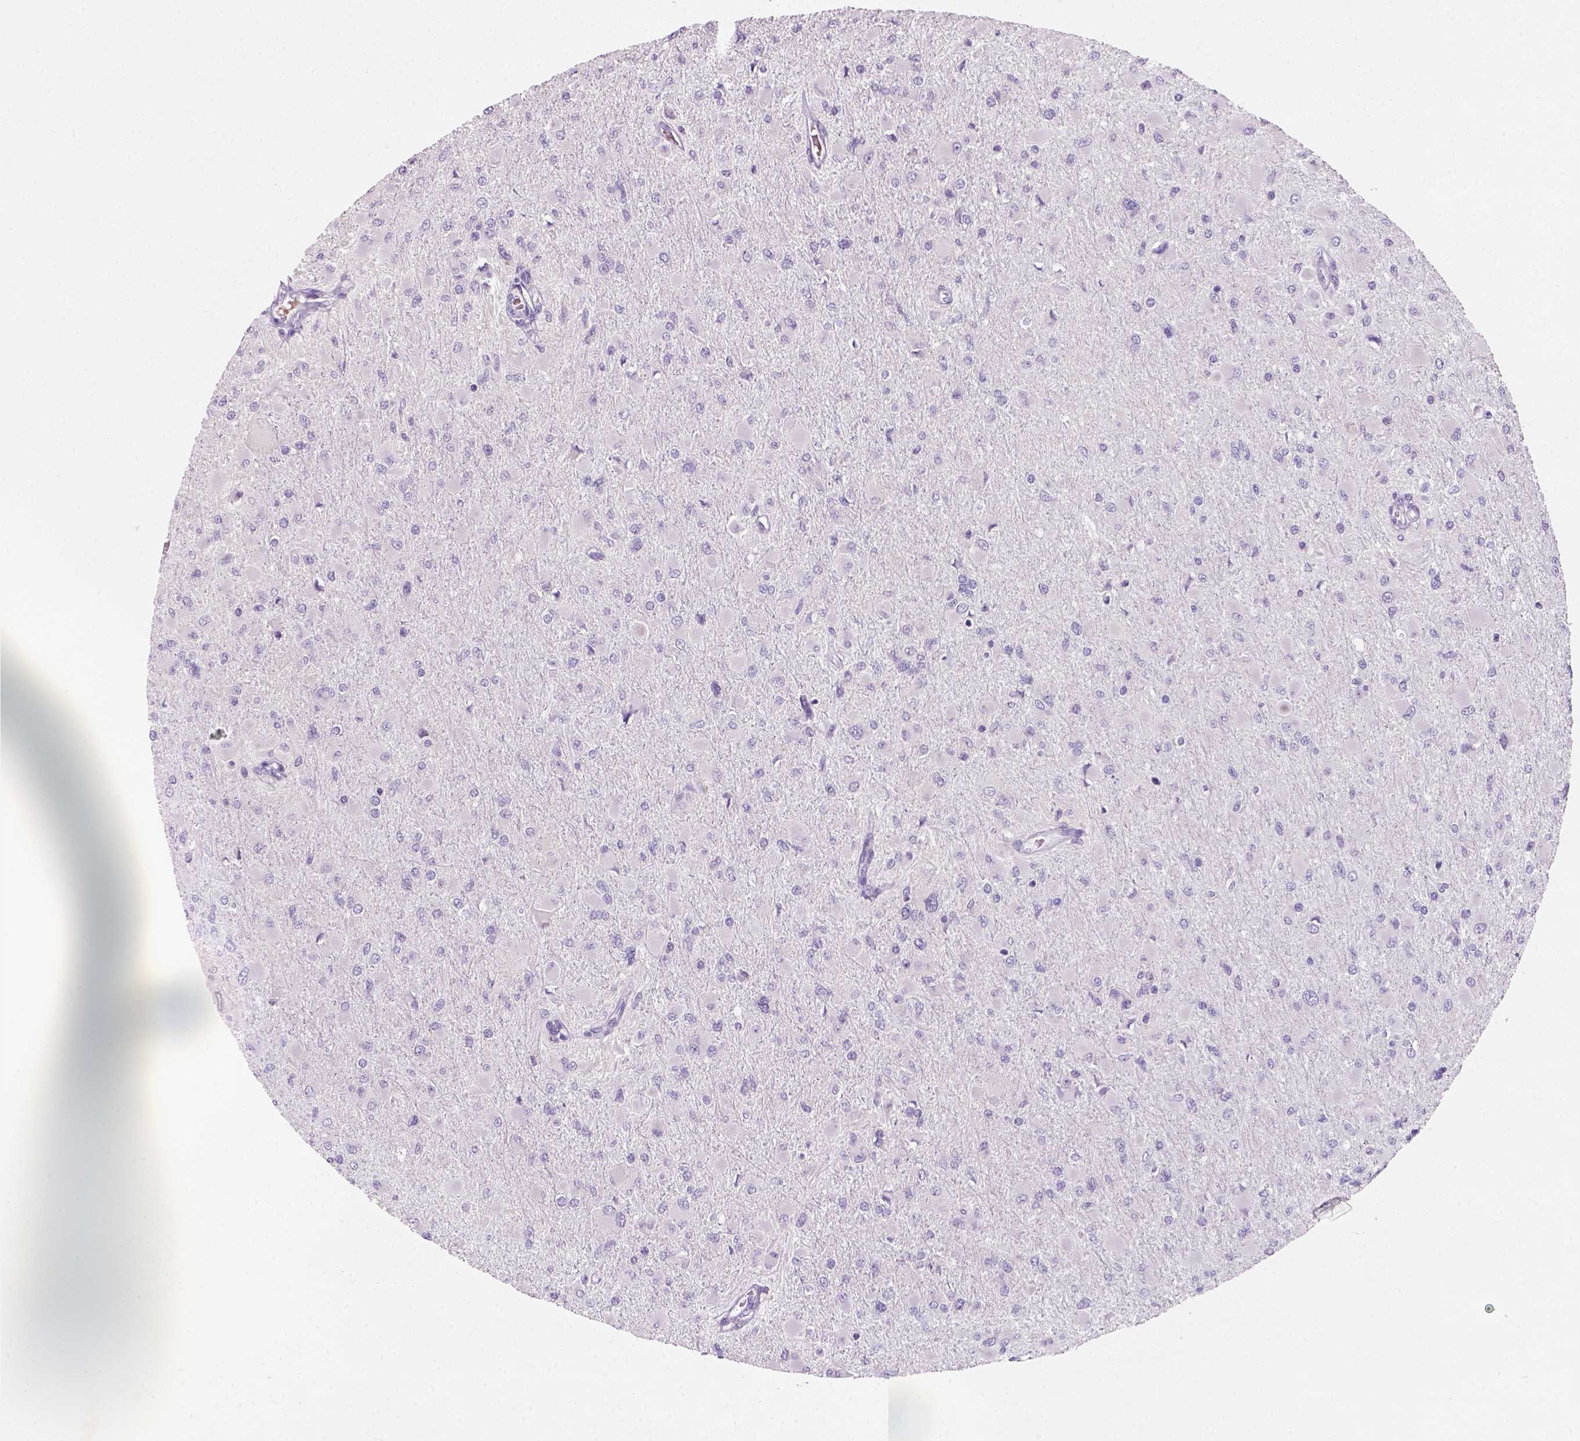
{"staining": {"intensity": "negative", "quantity": "none", "location": "none"}, "tissue": "glioma", "cell_type": "Tumor cells", "image_type": "cancer", "snomed": [{"axis": "morphology", "description": "Glioma, malignant, High grade"}, {"axis": "topography", "description": "Cerebral cortex"}], "caption": "DAB (3,3'-diaminobenzidine) immunohistochemical staining of human glioma displays no significant staining in tumor cells.", "gene": "ZMAT4", "patient": {"sex": "female", "age": 36}}